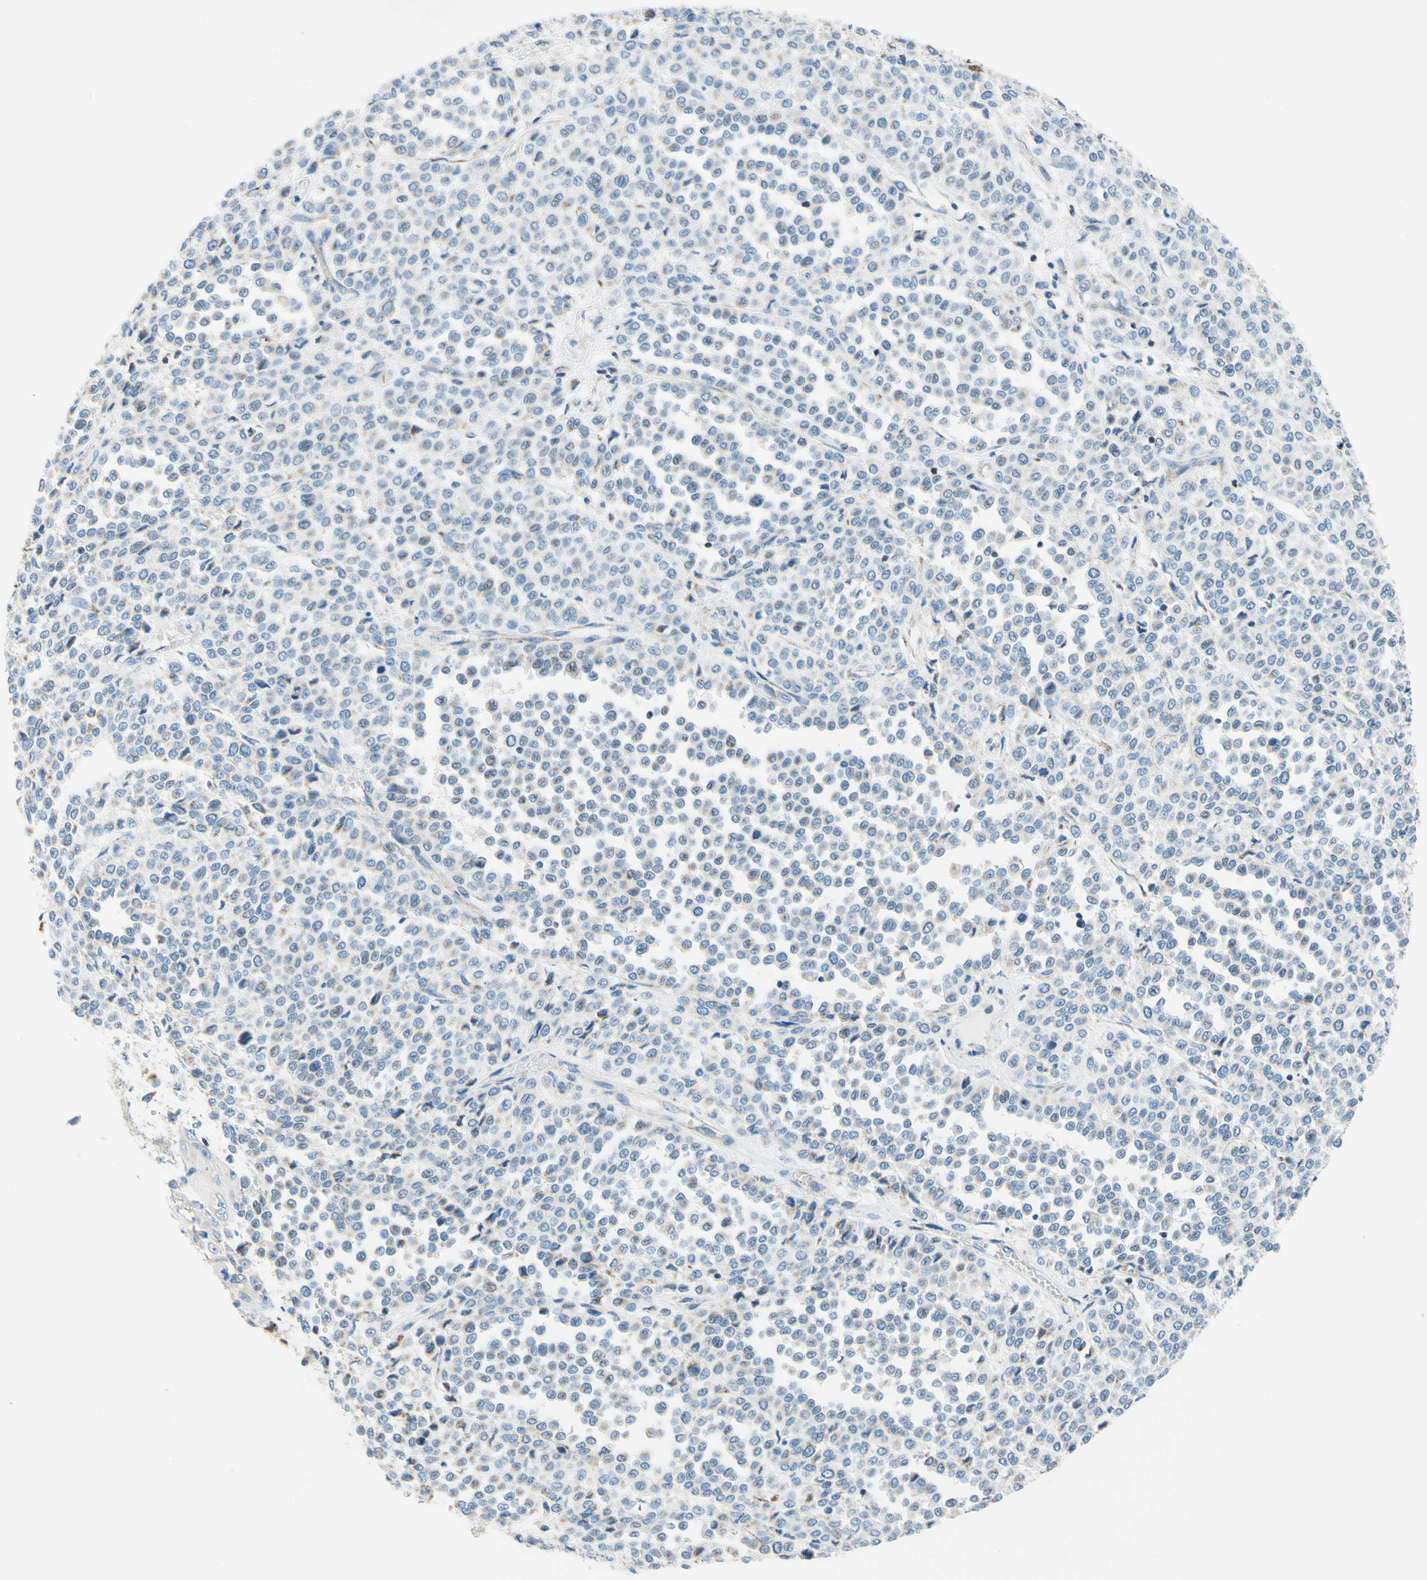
{"staining": {"intensity": "negative", "quantity": "none", "location": "none"}, "tissue": "melanoma", "cell_type": "Tumor cells", "image_type": "cancer", "snomed": [{"axis": "morphology", "description": "Malignant melanoma, Metastatic site"}, {"axis": "topography", "description": "Pancreas"}], "caption": "Malignant melanoma (metastatic site) was stained to show a protein in brown. There is no significant staining in tumor cells.", "gene": "CBX7", "patient": {"sex": "female", "age": 30}}